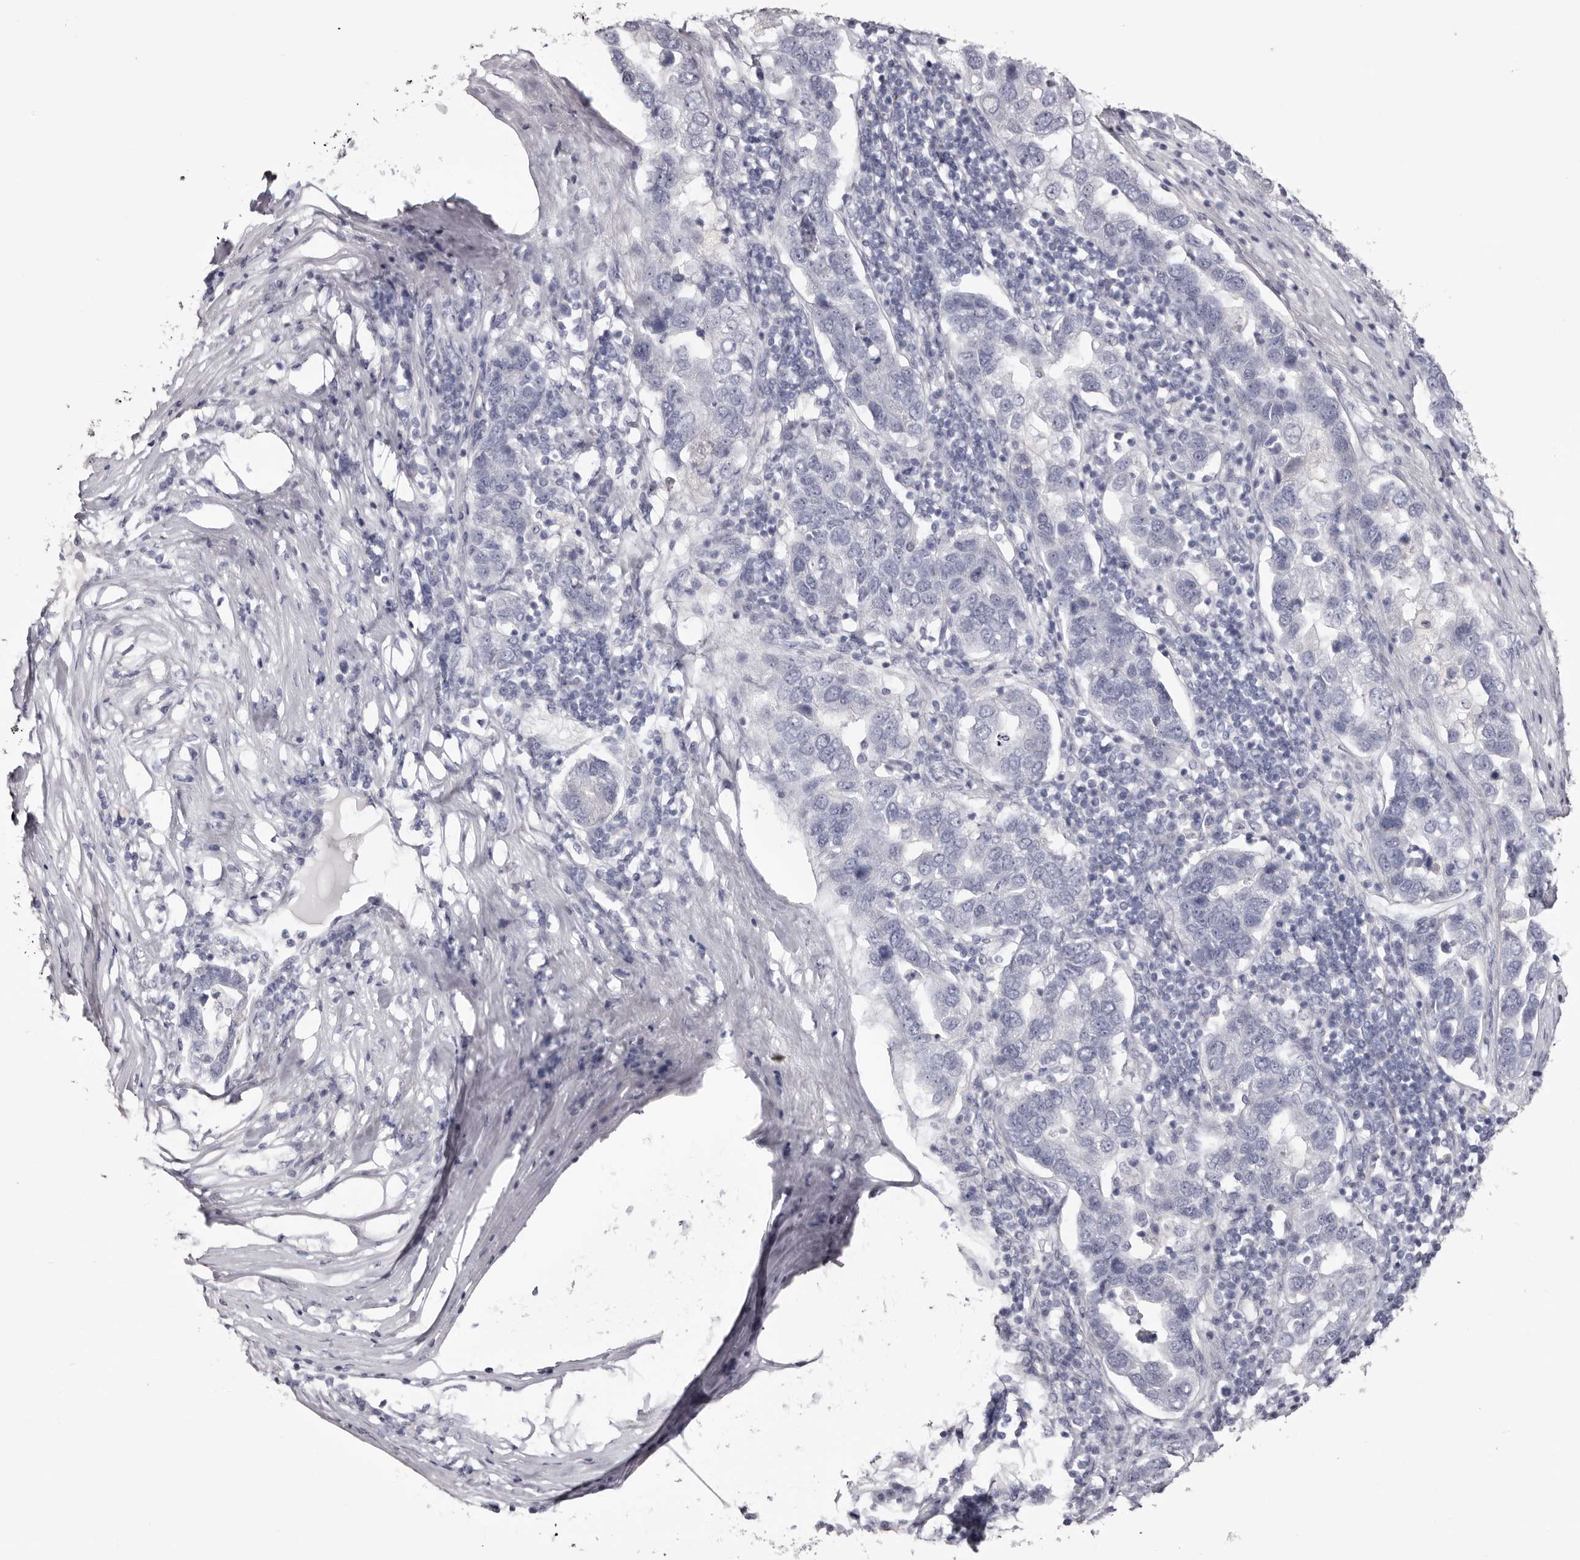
{"staining": {"intensity": "negative", "quantity": "none", "location": "none"}, "tissue": "pancreatic cancer", "cell_type": "Tumor cells", "image_type": "cancer", "snomed": [{"axis": "morphology", "description": "Adenocarcinoma, NOS"}, {"axis": "topography", "description": "Pancreas"}], "caption": "High power microscopy micrograph of an immunohistochemistry (IHC) histopathology image of adenocarcinoma (pancreatic), revealing no significant positivity in tumor cells.", "gene": "CA6", "patient": {"sex": "female", "age": 61}}